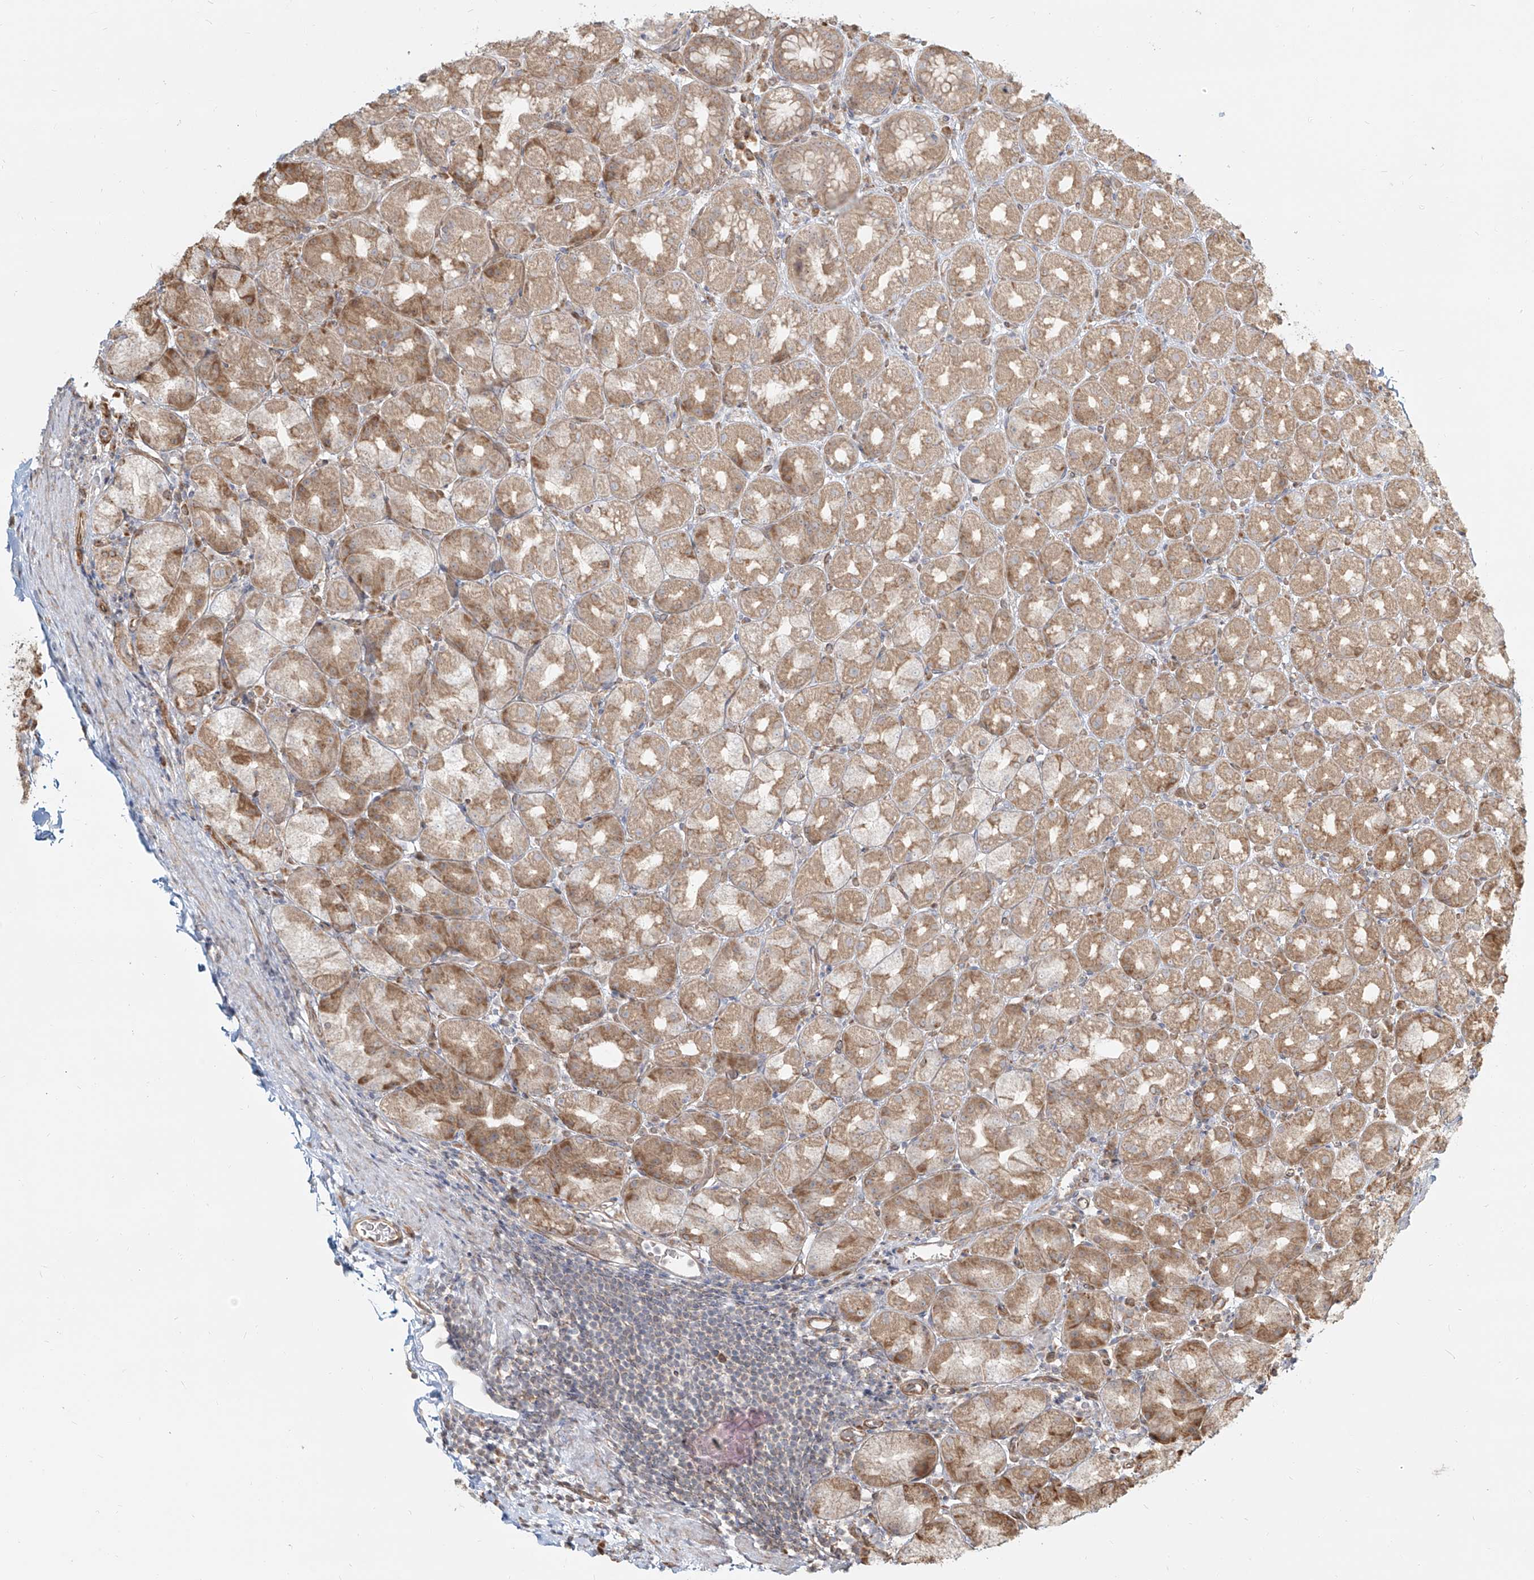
{"staining": {"intensity": "moderate", "quantity": ">75%", "location": "cytoplasmic/membranous"}, "tissue": "stomach", "cell_type": "Glandular cells", "image_type": "normal", "snomed": [{"axis": "morphology", "description": "Normal tissue, NOS"}, {"axis": "topography", "description": "Stomach, upper"}], "caption": "Stomach stained for a protein demonstrates moderate cytoplasmic/membranous positivity in glandular cells.", "gene": "UBE2K", "patient": {"sex": "male", "age": 68}}